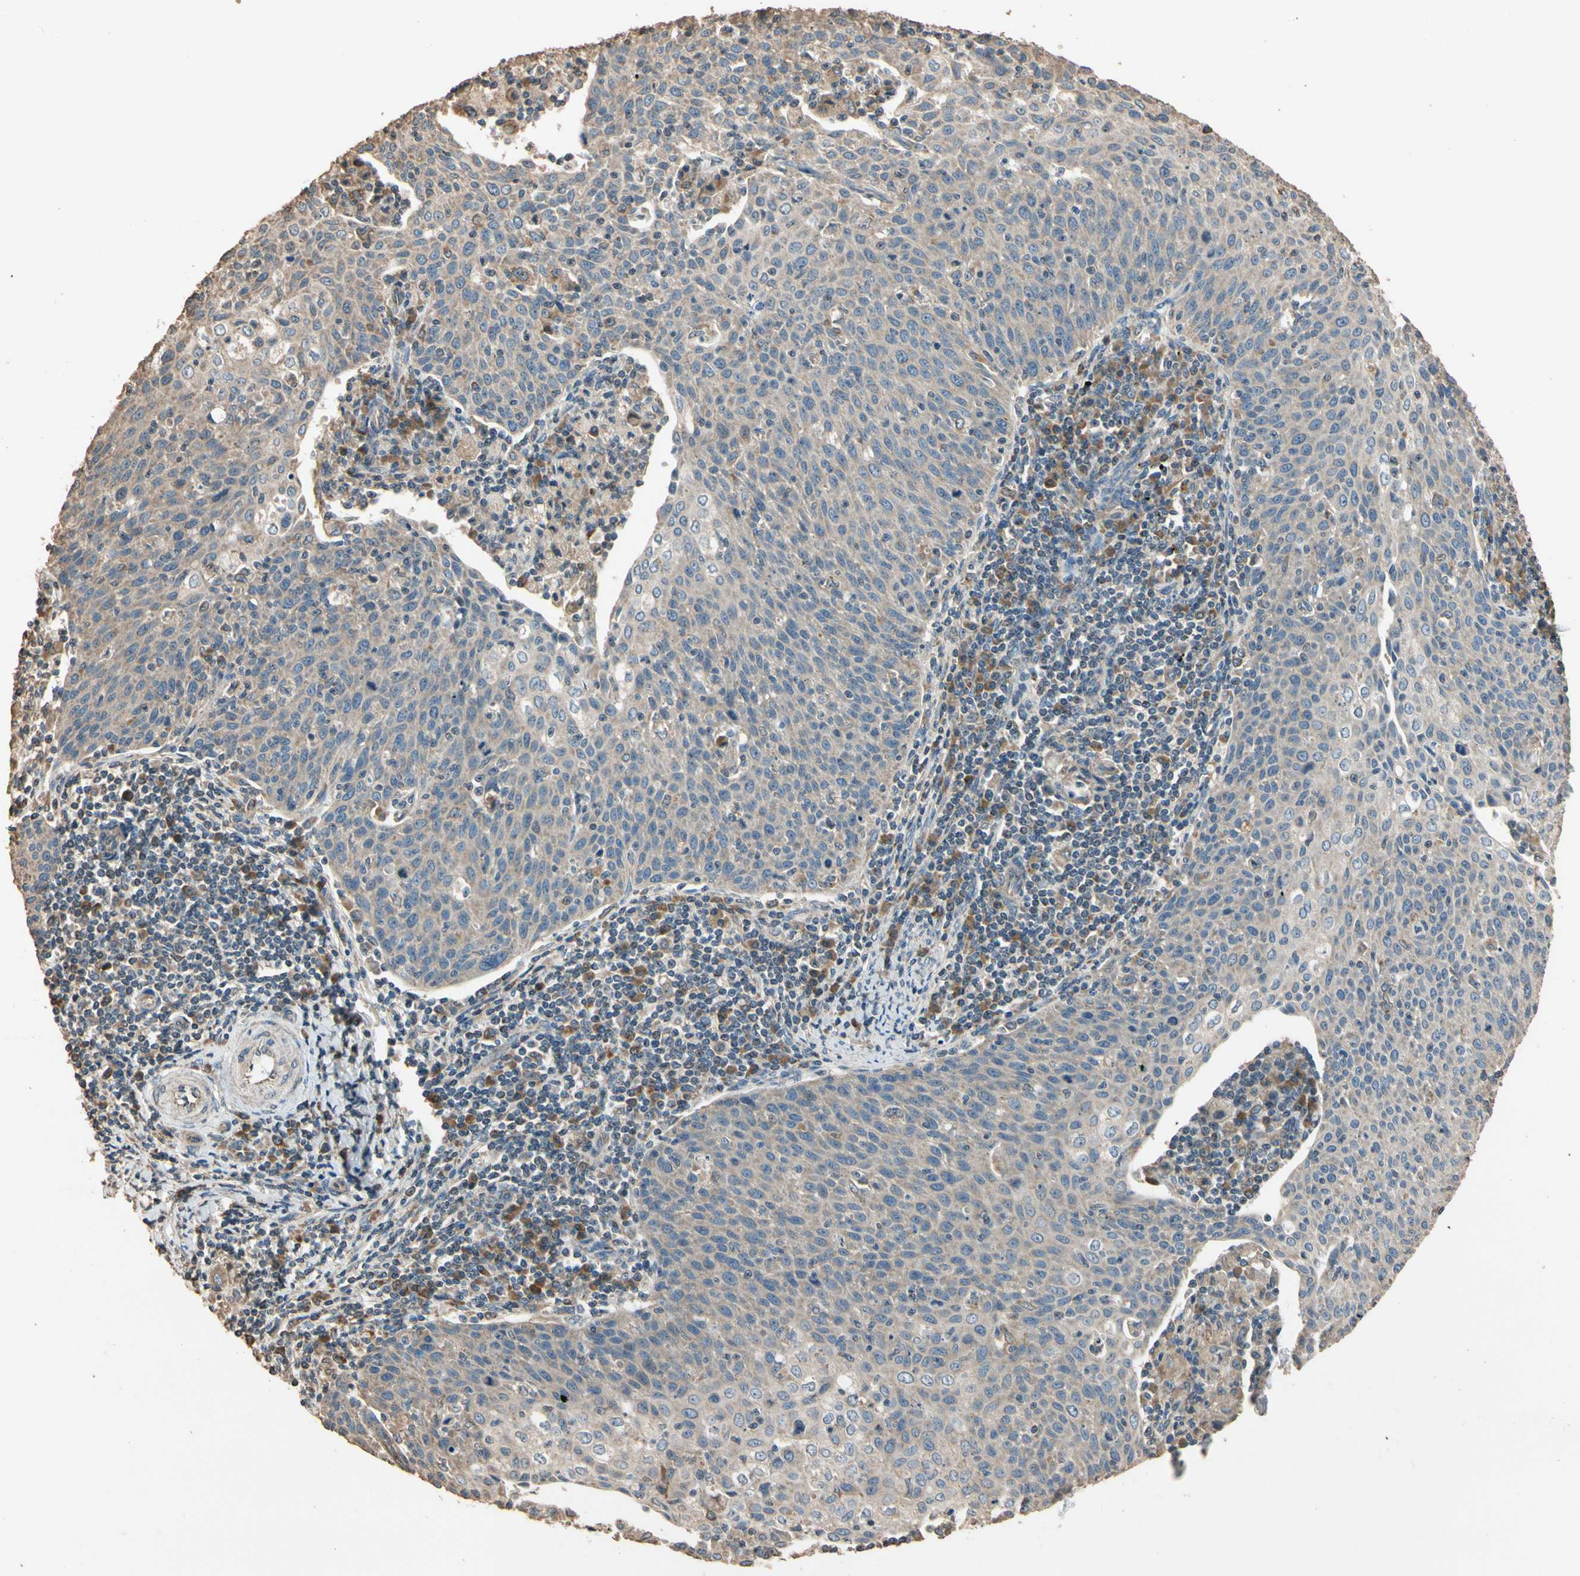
{"staining": {"intensity": "weak", "quantity": "<25%", "location": "cytoplasmic/membranous"}, "tissue": "cervical cancer", "cell_type": "Tumor cells", "image_type": "cancer", "snomed": [{"axis": "morphology", "description": "Squamous cell carcinoma, NOS"}, {"axis": "topography", "description": "Cervix"}], "caption": "DAB immunohistochemical staining of human squamous cell carcinoma (cervical) displays no significant staining in tumor cells.", "gene": "STX18", "patient": {"sex": "female", "age": 38}}